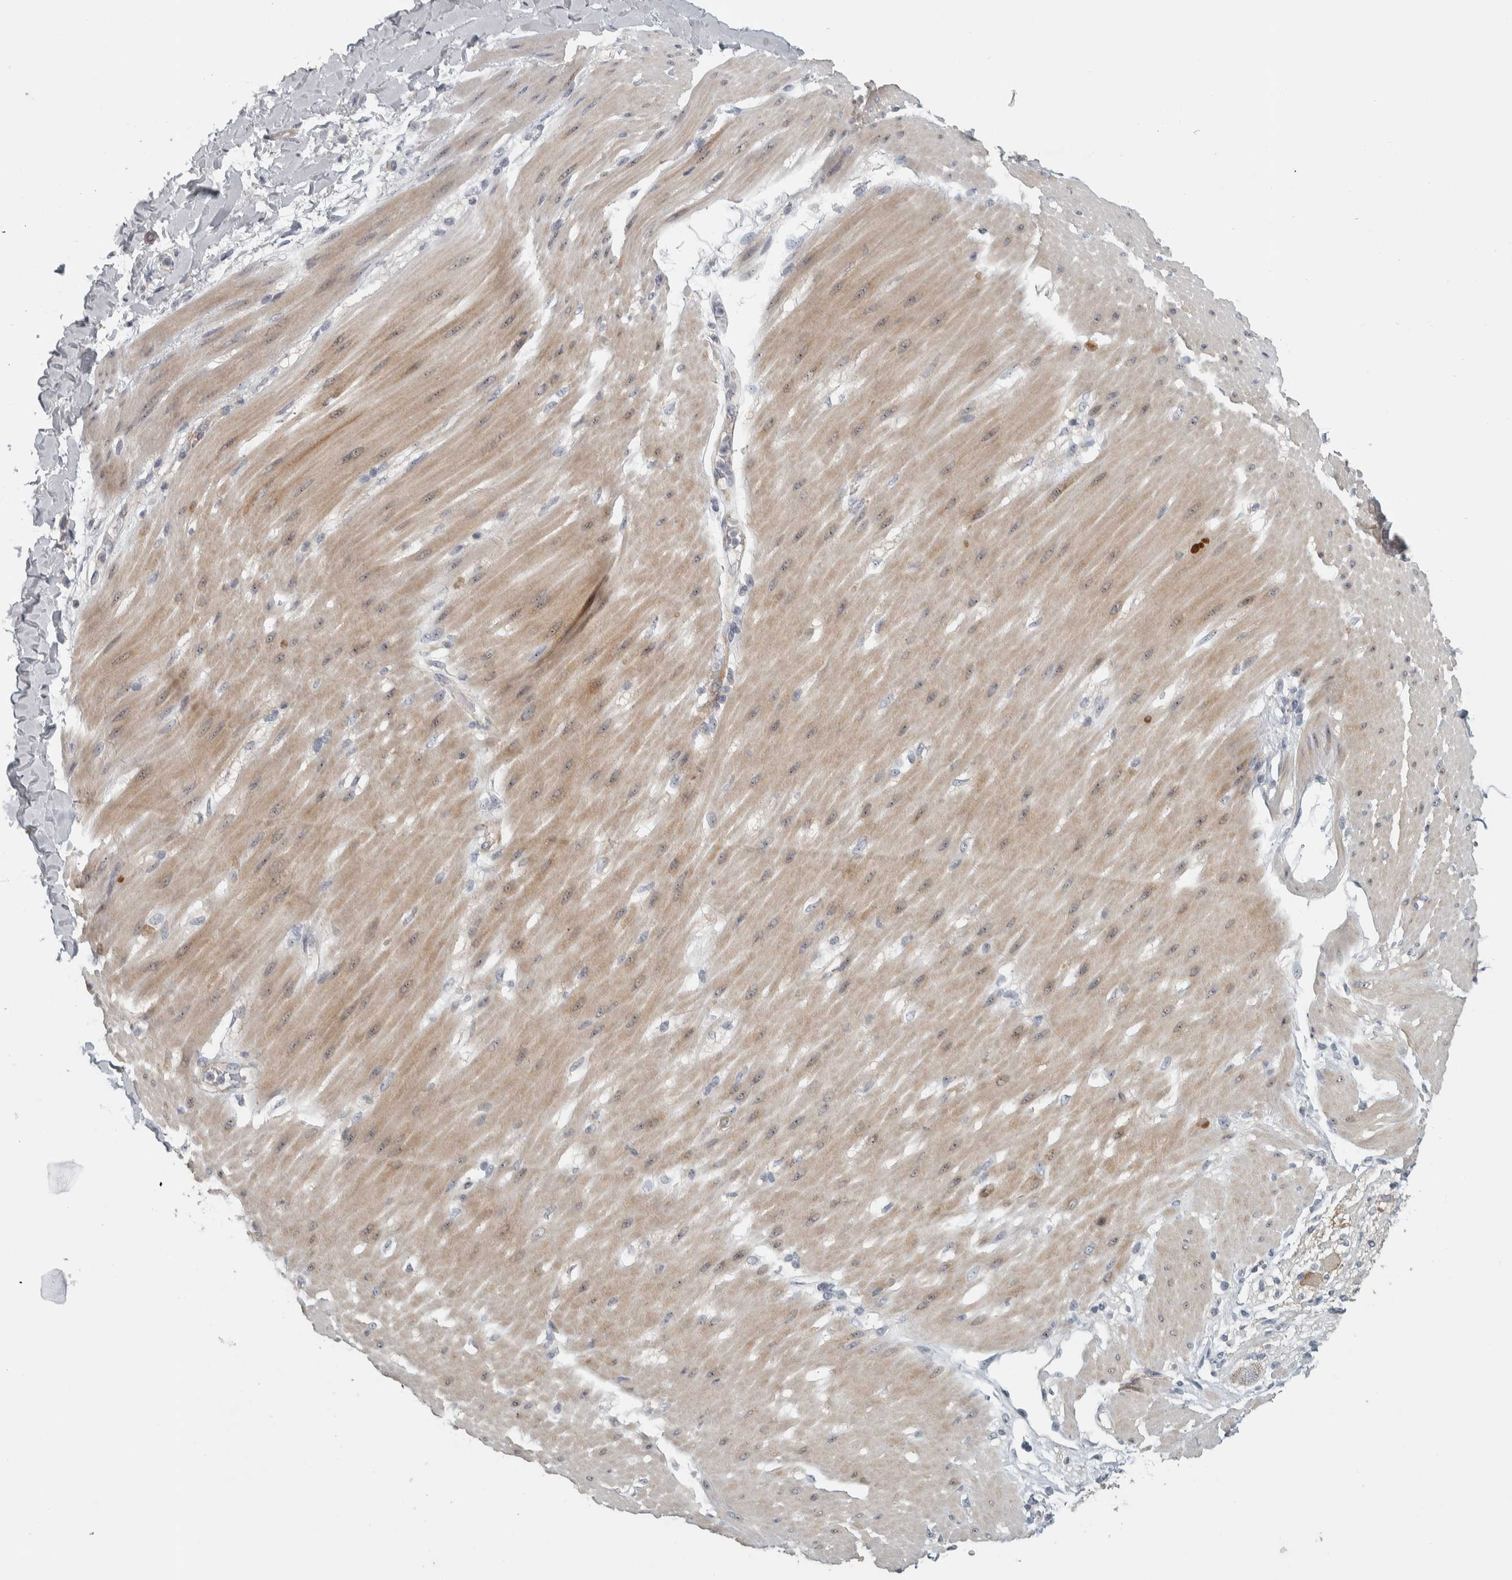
{"staining": {"intensity": "negative", "quantity": "none", "location": "none"}, "tissue": "adipose tissue", "cell_type": "Adipocytes", "image_type": "normal", "snomed": [{"axis": "morphology", "description": "Normal tissue, NOS"}, {"axis": "morphology", "description": "Adenocarcinoma, NOS"}, {"axis": "topography", "description": "Duodenum"}, {"axis": "topography", "description": "Peripheral nerve tissue"}], "caption": "High magnification brightfield microscopy of benign adipose tissue stained with DAB (brown) and counterstained with hematoxylin (blue): adipocytes show no significant expression.", "gene": "DCAF10", "patient": {"sex": "female", "age": 60}}